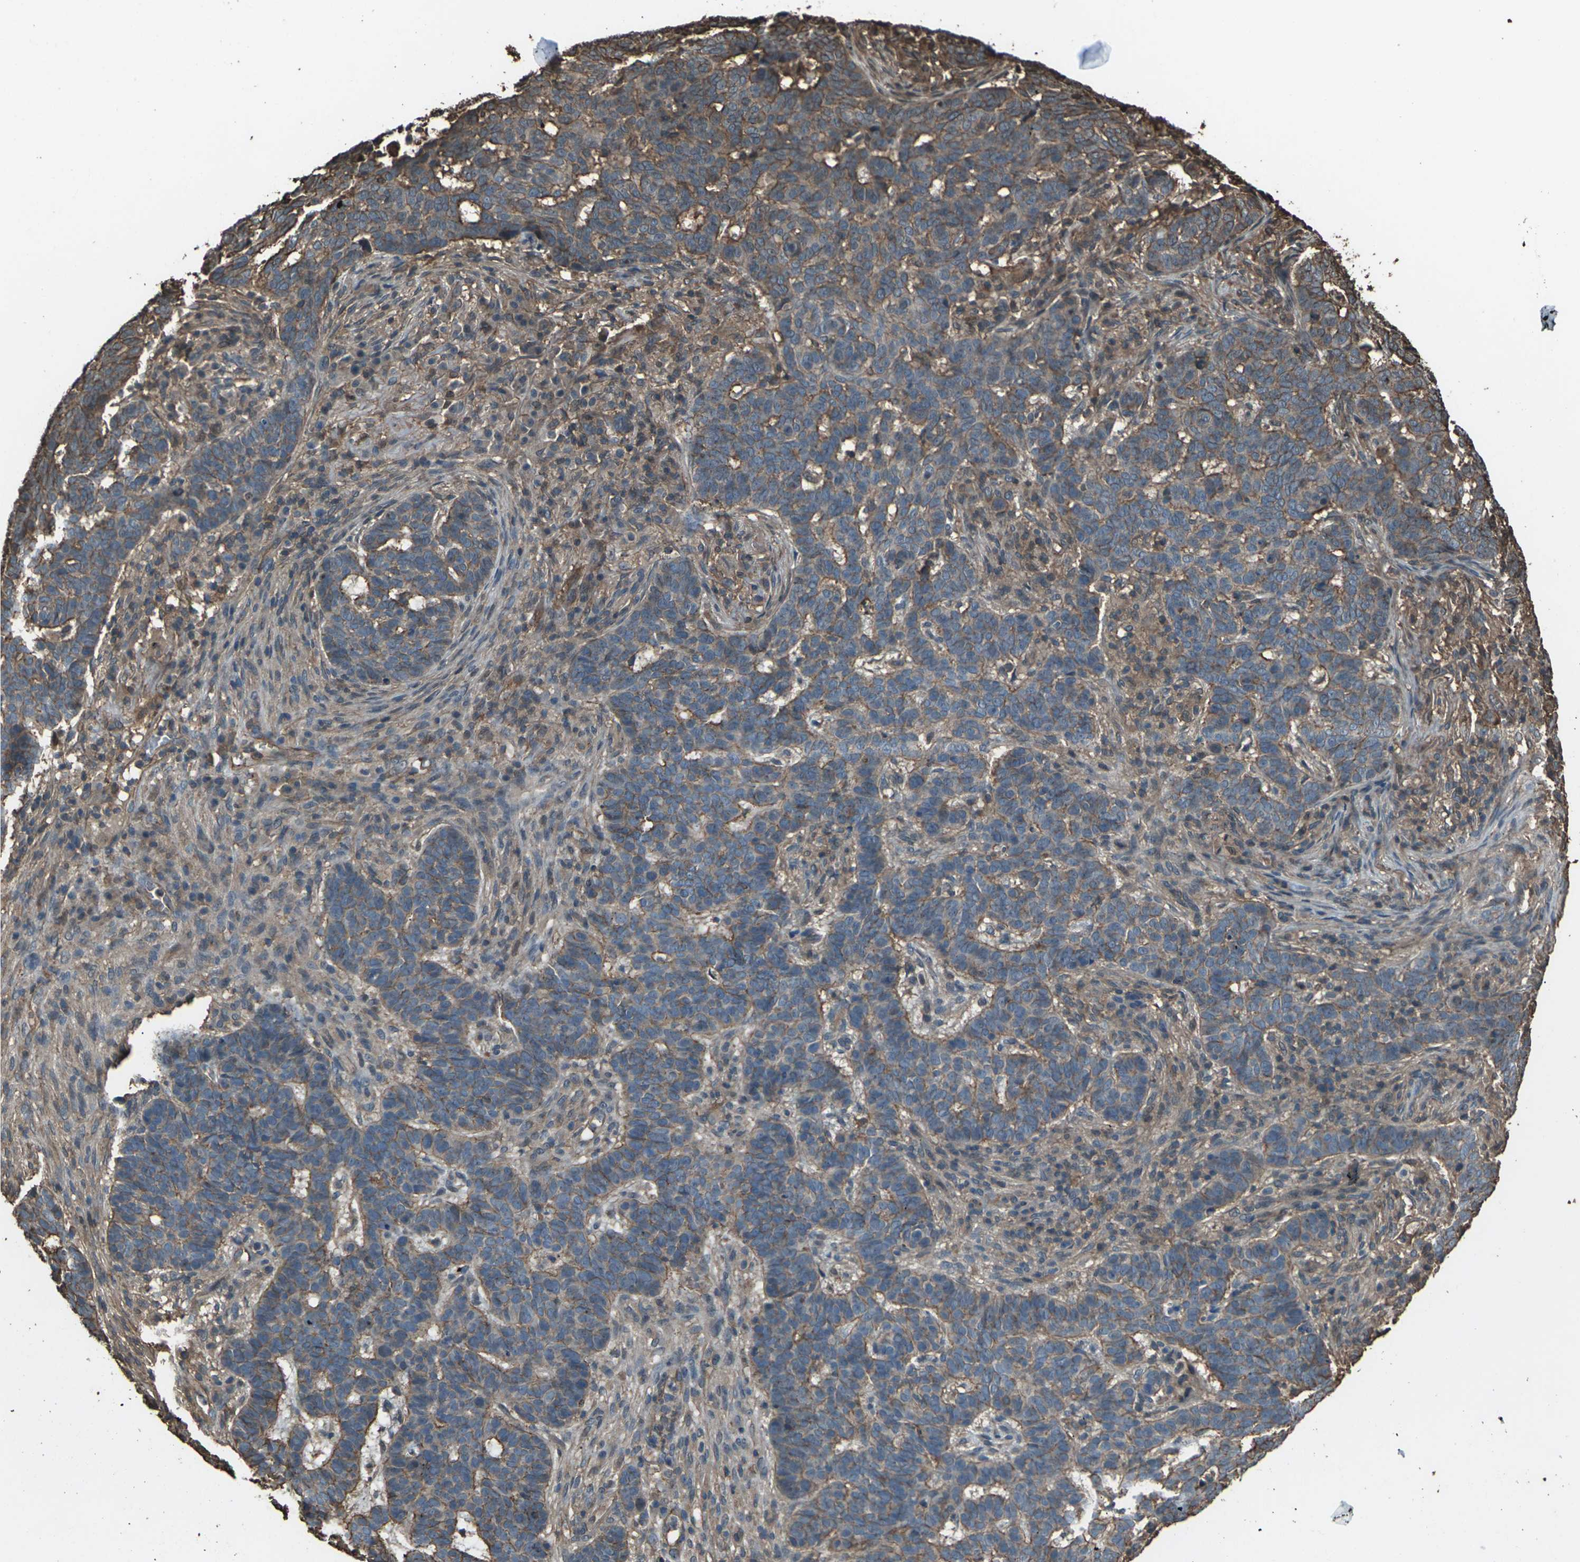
{"staining": {"intensity": "weak", "quantity": "25%-75%", "location": "cytoplasmic/membranous"}, "tissue": "skin cancer", "cell_type": "Tumor cells", "image_type": "cancer", "snomed": [{"axis": "morphology", "description": "Basal cell carcinoma"}, {"axis": "topography", "description": "Skin"}], "caption": "Protein analysis of skin basal cell carcinoma tissue shows weak cytoplasmic/membranous expression in approximately 25%-75% of tumor cells.", "gene": "DHPS", "patient": {"sex": "male", "age": 85}}